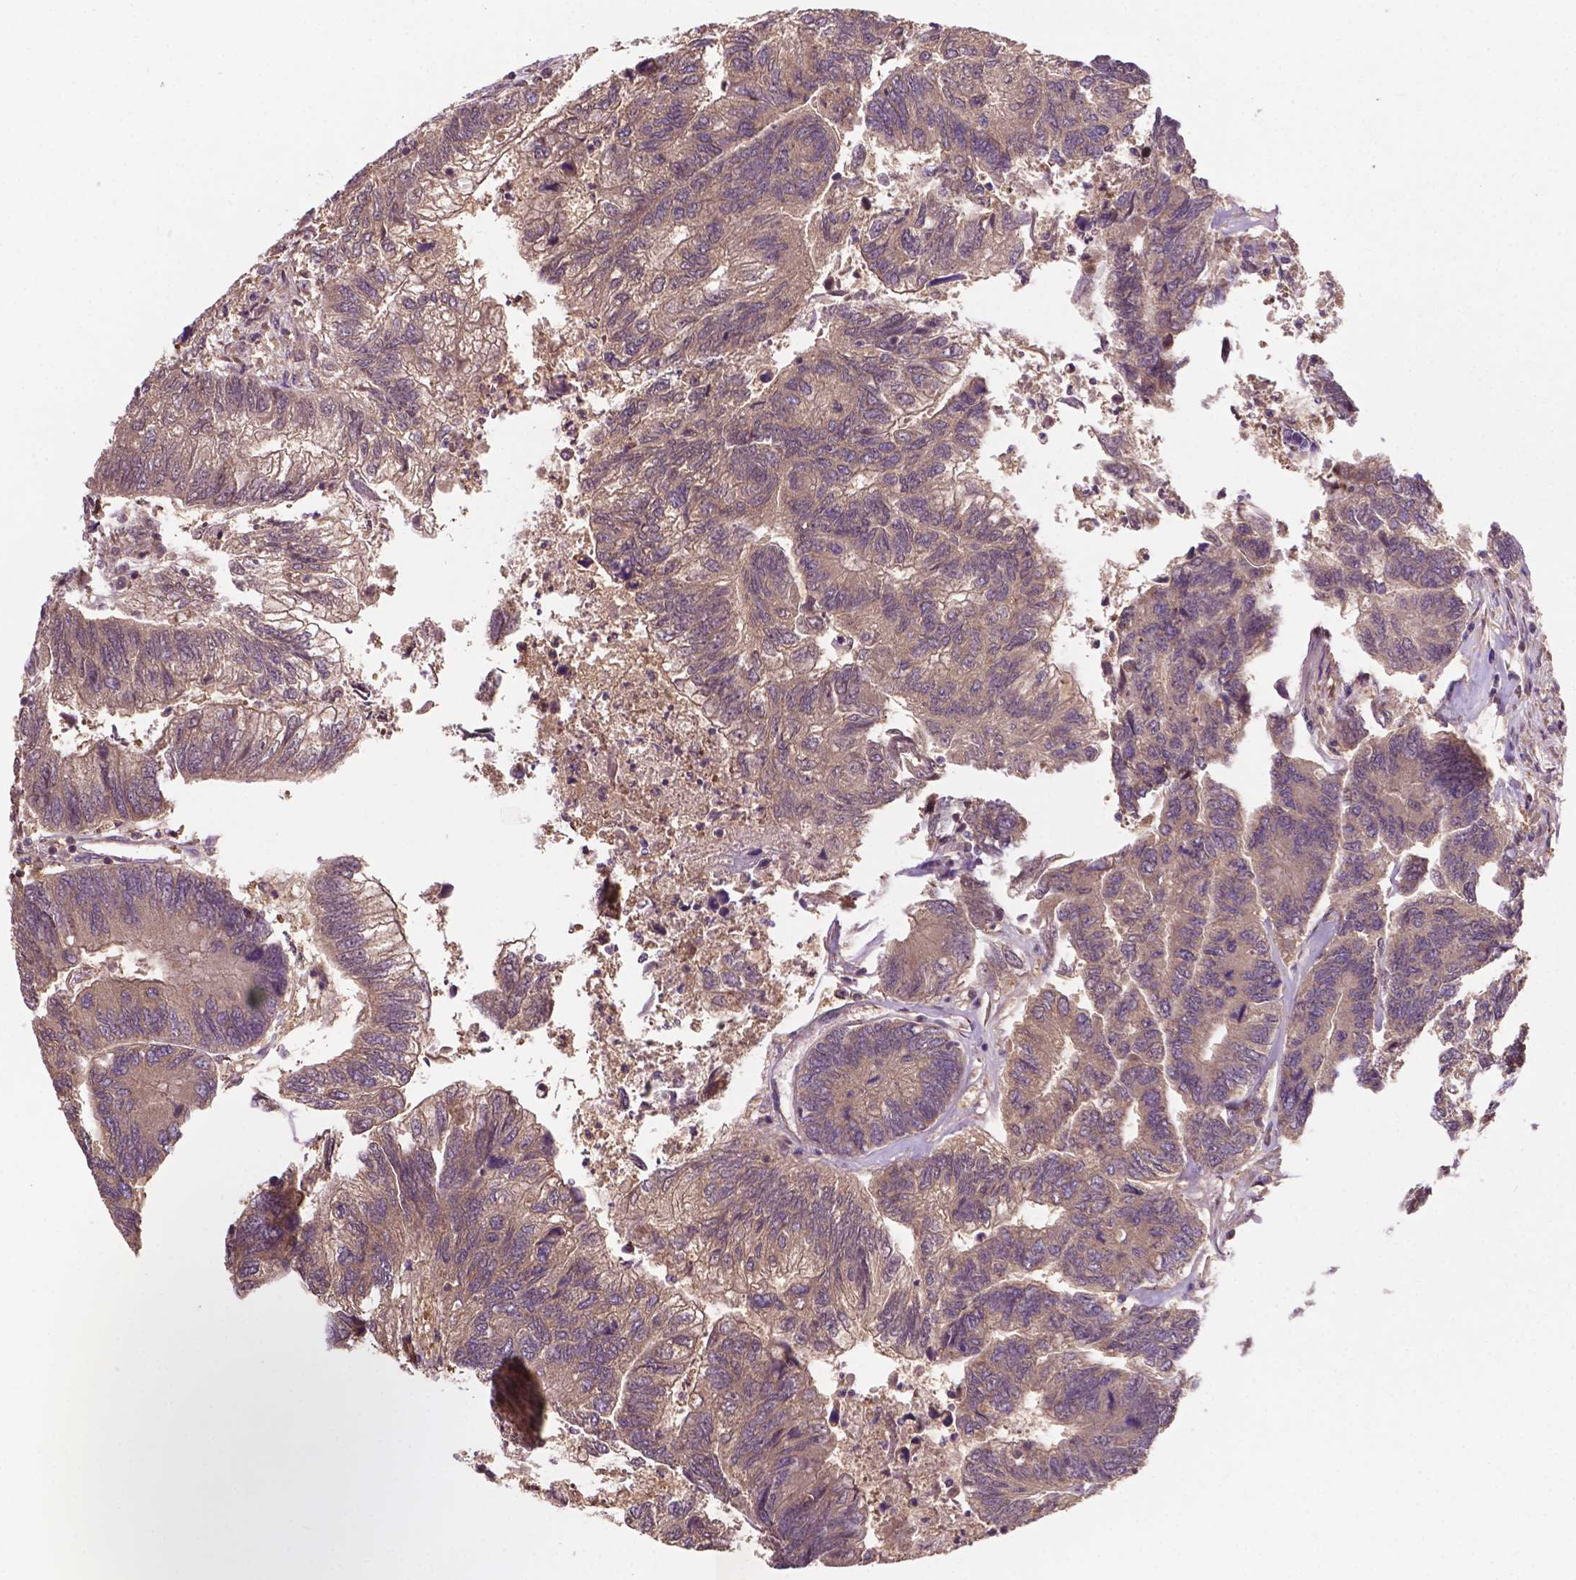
{"staining": {"intensity": "weak", "quantity": ">75%", "location": "cytoplasmic/membranous"}, "tissue": "colorectal cancer", "cell_type": "Tumor cells", "image_type": "cancer", "snomed": [{"axis": "morphology", "description": "Adenocarcinoma, NOS"}, {"axis": "topography", "description": "Colon"}], "caption": "DAB immunohistochemical staining of human colorectal cancer (adenocarcinoma) displays weak cytoplasmic/membranous protein expression in about >75% of tumor cells.", "gene": "GJA9", "patient": {"sex": "female", "age": 67}}